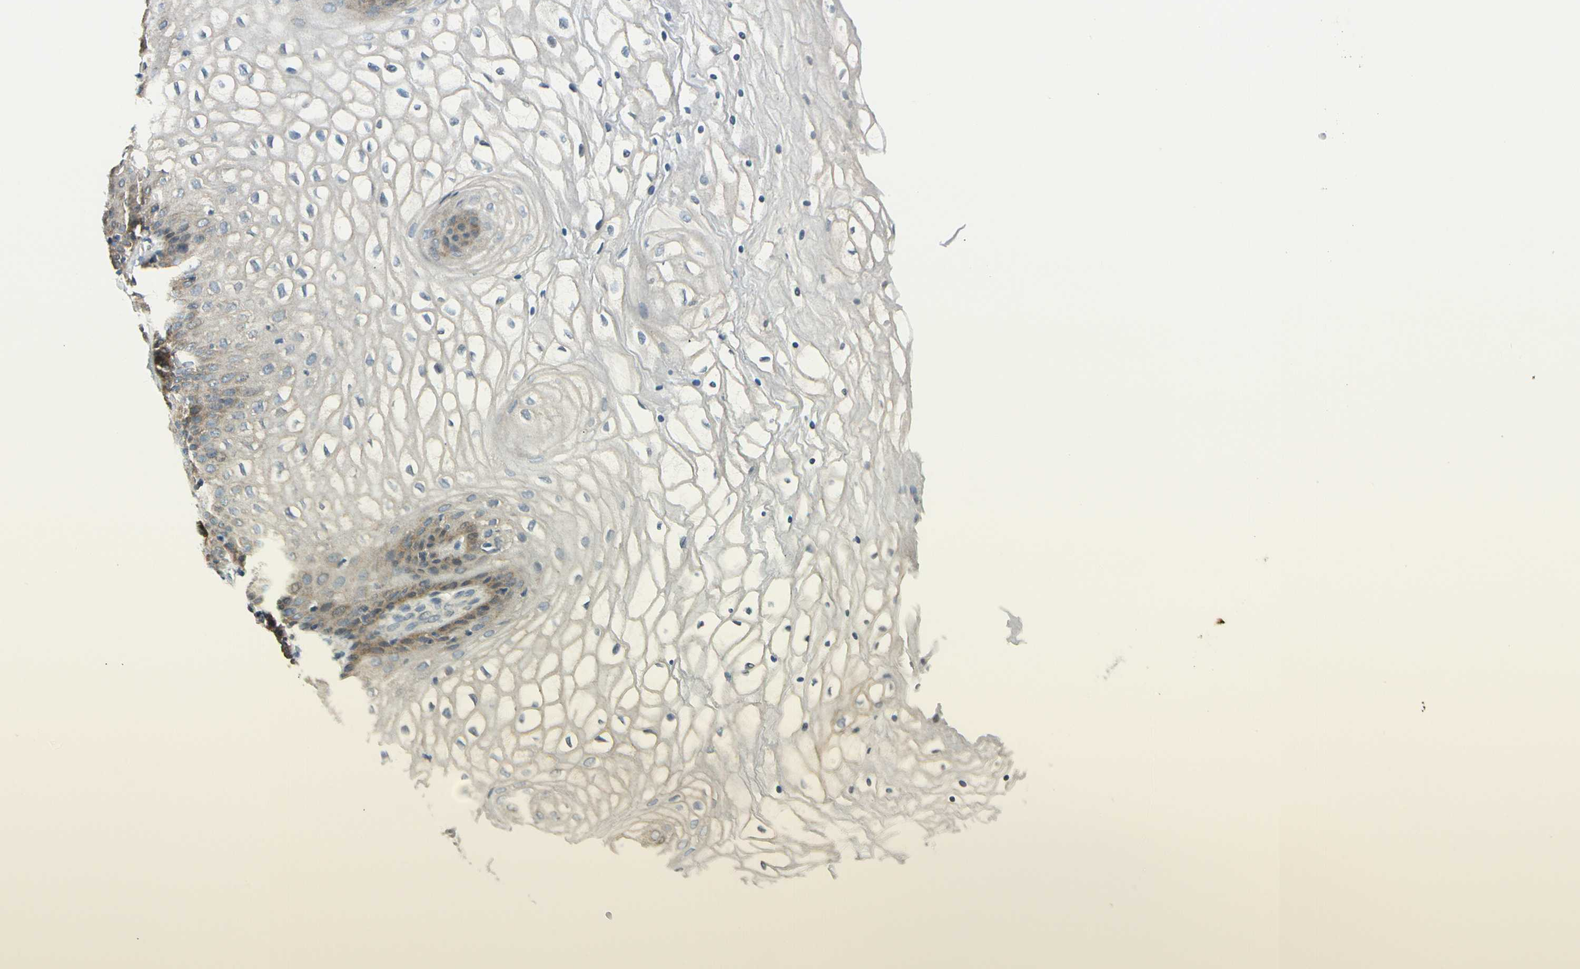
{"staining": {"intensity": "moderate", "quantity": "<25%", "location": "cytoplasmic/membranous"}, "tissue": "vagina", "cell_type": "Squamous epithelial cells", "image_type": "normal", "snomed": [{"axis": "morphology", "description": "Normal tissue, NOS"}, {"axis": "topography", "description": "Vagina"}], "caption": "Protein expression analysis of benign vagina displays moderate cytoplasmic/membranous positivity in about <25% of squamous epithelial cells.", "gene": "FHL2", "patient": {"sex": "female", "age": 34}}